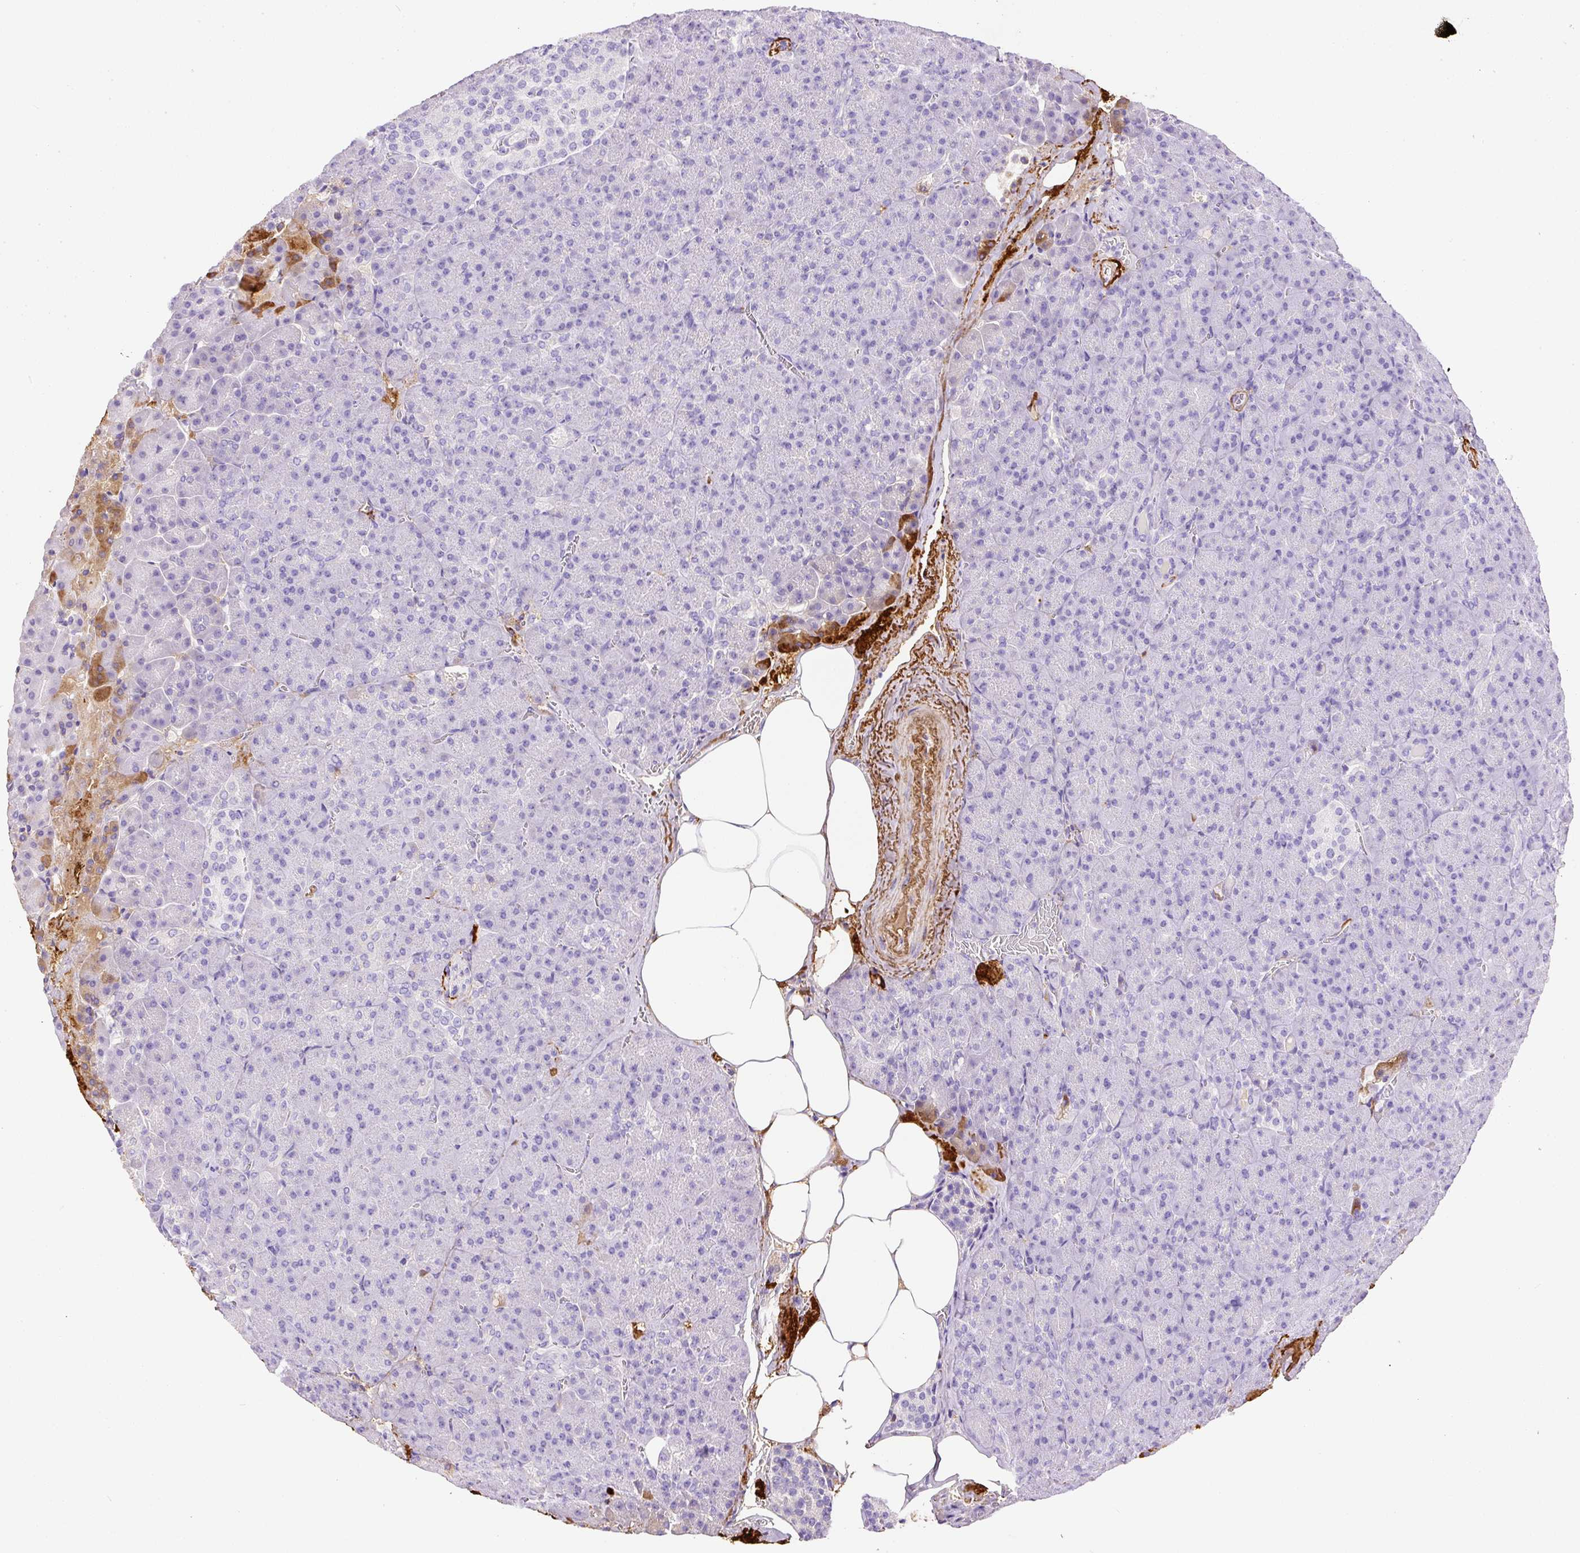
{"staining": {"intensity": "moderate", "quantity": "<25%", "location": "cytoplasmic/membranous"}, "tissue": "pancreas", "cell_type": "Exocrine glandular cells", "image_type": "normal", "snomed": [{"axis": "morphology", "description": "Normal tissue, NOS"}, {"axis": "topography", "description": "Pancreas"}], "caption": "High-power microscopy captured an immunohistochemistry (IHC) image of benign pancreas, revealing moderate cytoplasmic/membranous expression in approximately <25% of exocrine glandular cells.", "gene": "APCS", "patient": {"sex": "female", "age": 74}}